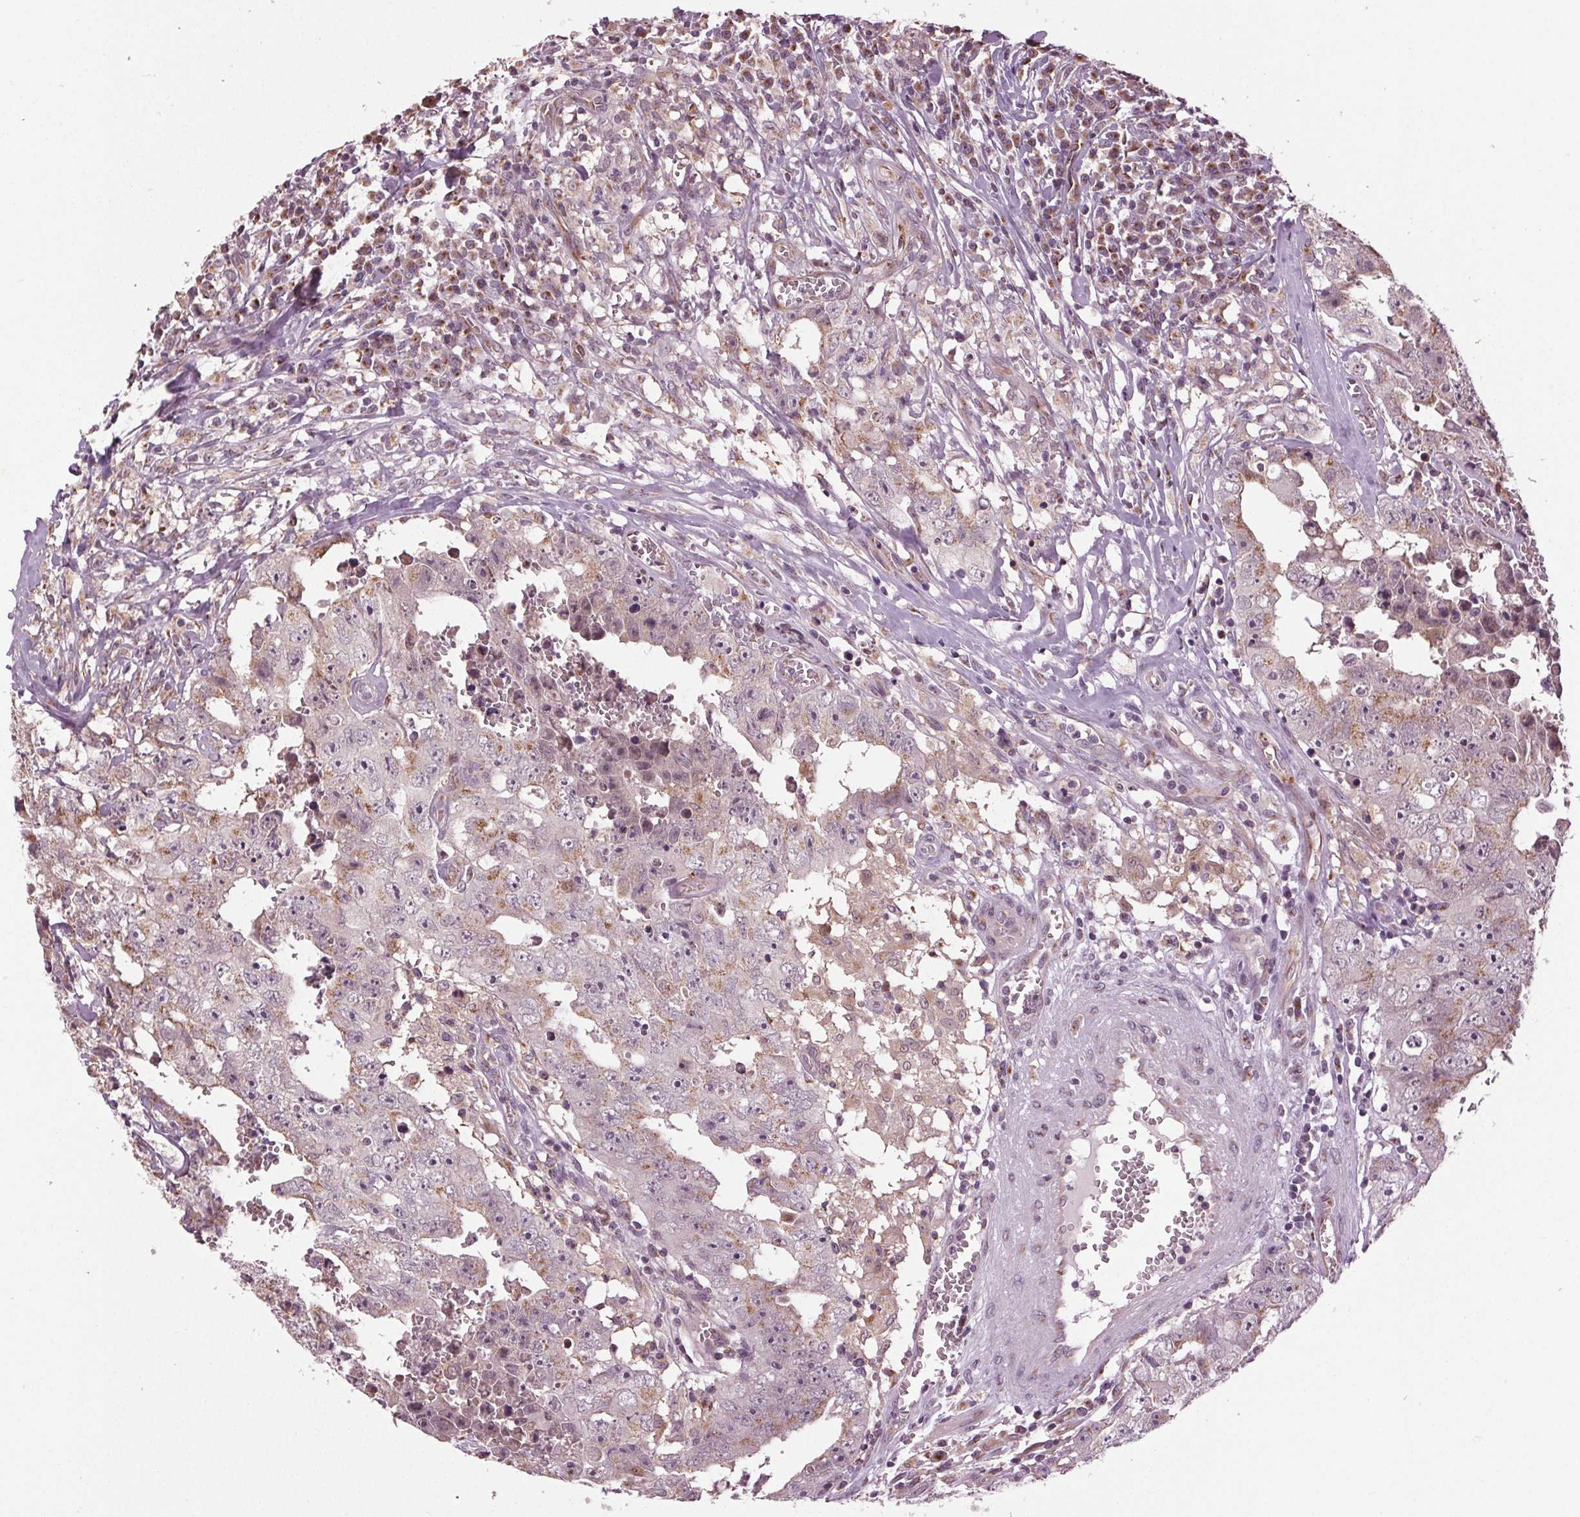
{"staining": {"intensity": "negative", "quantity": "none", "location": "none"}, "tissue": "testis cancer", "cell_type": "Tumor cells", "image_type": "cancer", "snomed": [{"axis": "morphology", "description": "Carcinoma, Embryonal, NOS"}, {"axis": "topography", "description": "Testis"}], "caption": "Photomicrograph shows no significant protein positivity in tumor cells of testis embryonal carcinoma.", "gene": "BSDC1", "patient": {"sex": "male", "age": 36}}